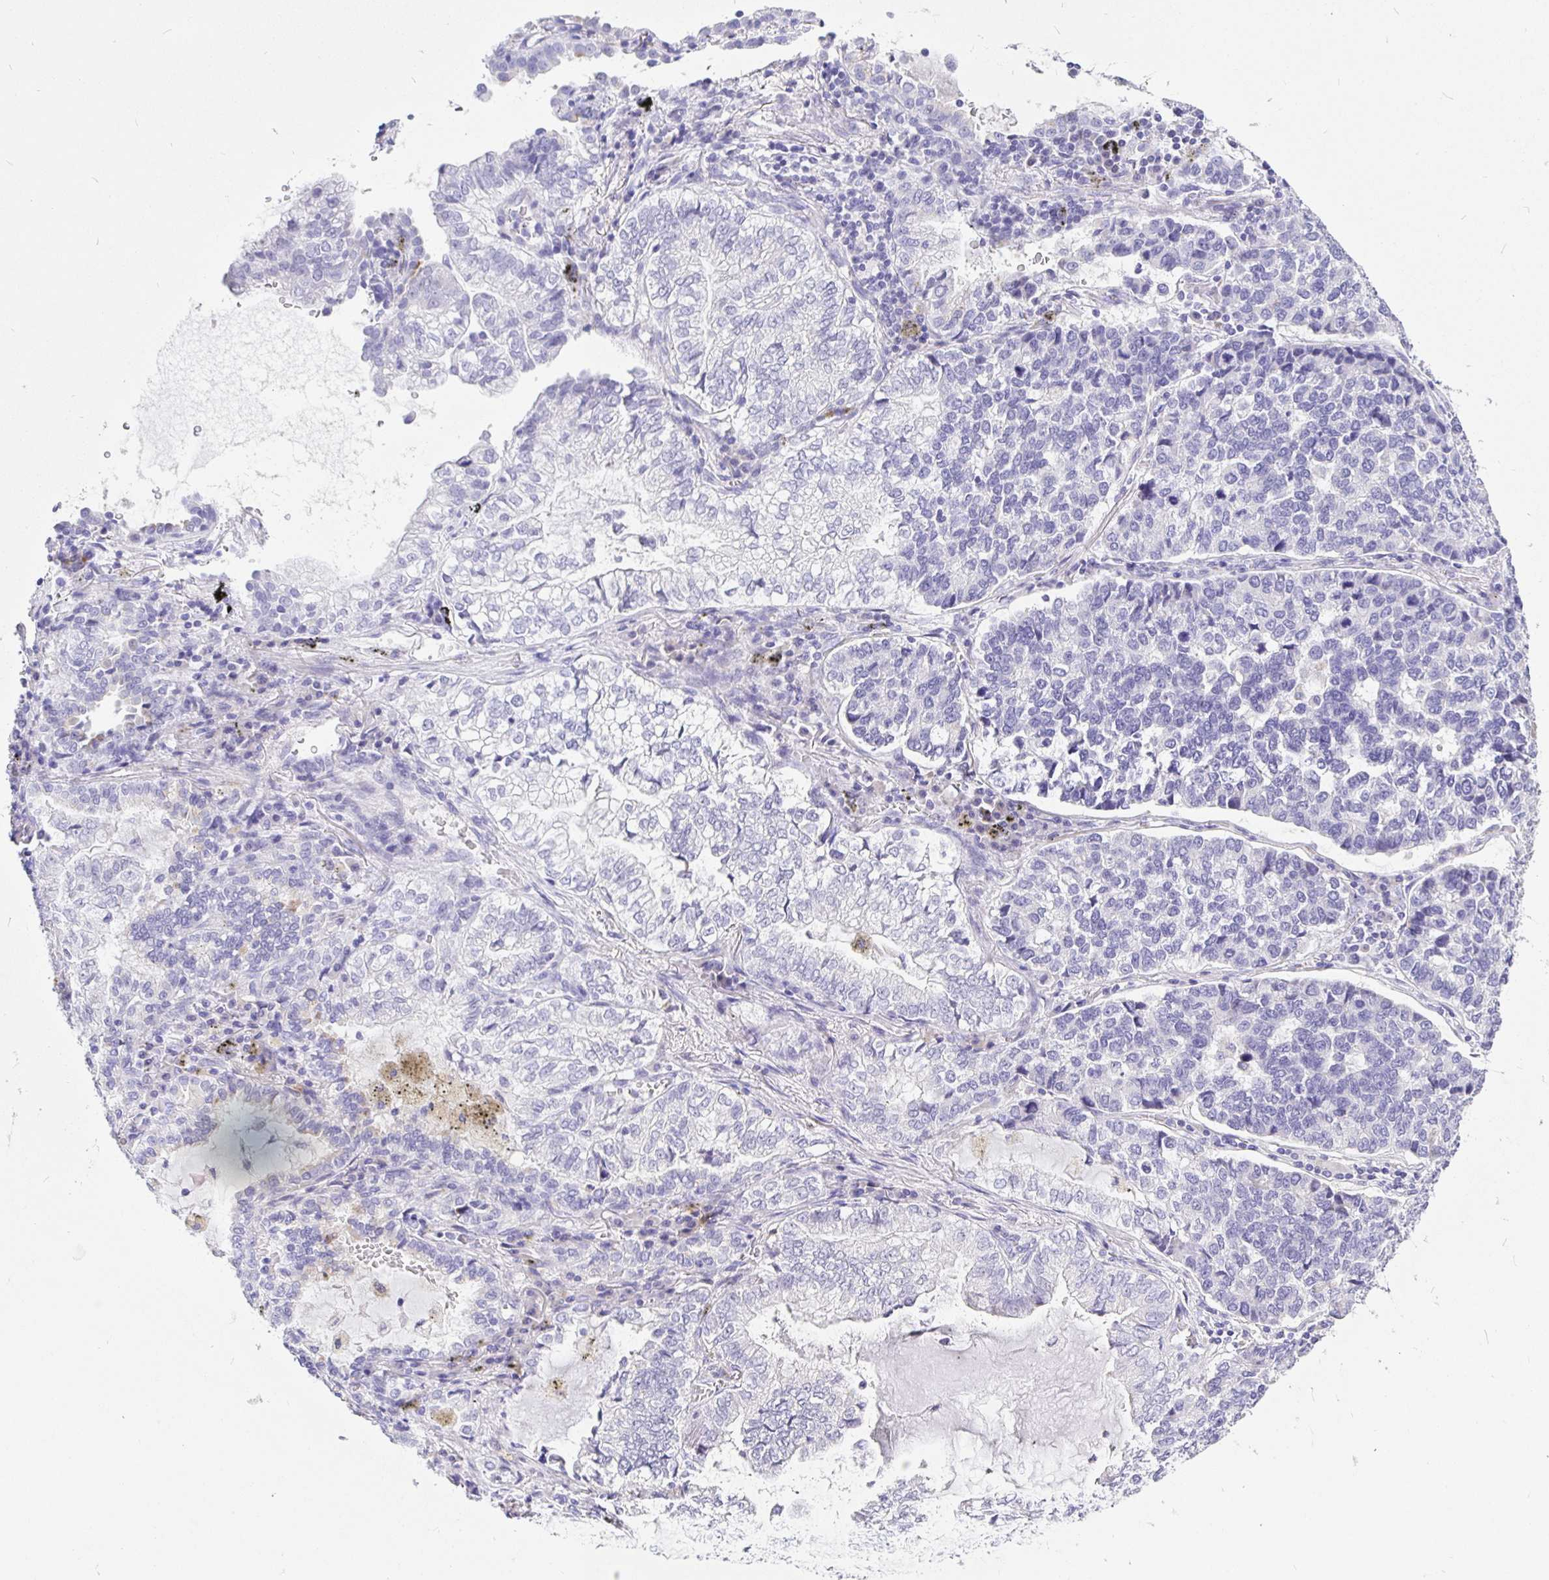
{"staining": {"intensity": "negative", "quantity": "none", "location": "none"}, "tissue": "lung cancer", "cell_type": "Tumor cells", "image_type": "cancer", "snomed": [{"axis": "morphology", "description": "Adenocarcinoma, NOS"}, {"axis": "topography", "description": "Lymph node"}, {"axis": "topography", "description": "Lung"}], "caption": "Immunohistochemistry (IHC) image of neoplastic tissue: human adenocarcinoma (lung) stained with DAB reveals no significant protein positivity in tumor cells.", "gene": "TPTE", "patient": {"sex": "male", "age": 66}}